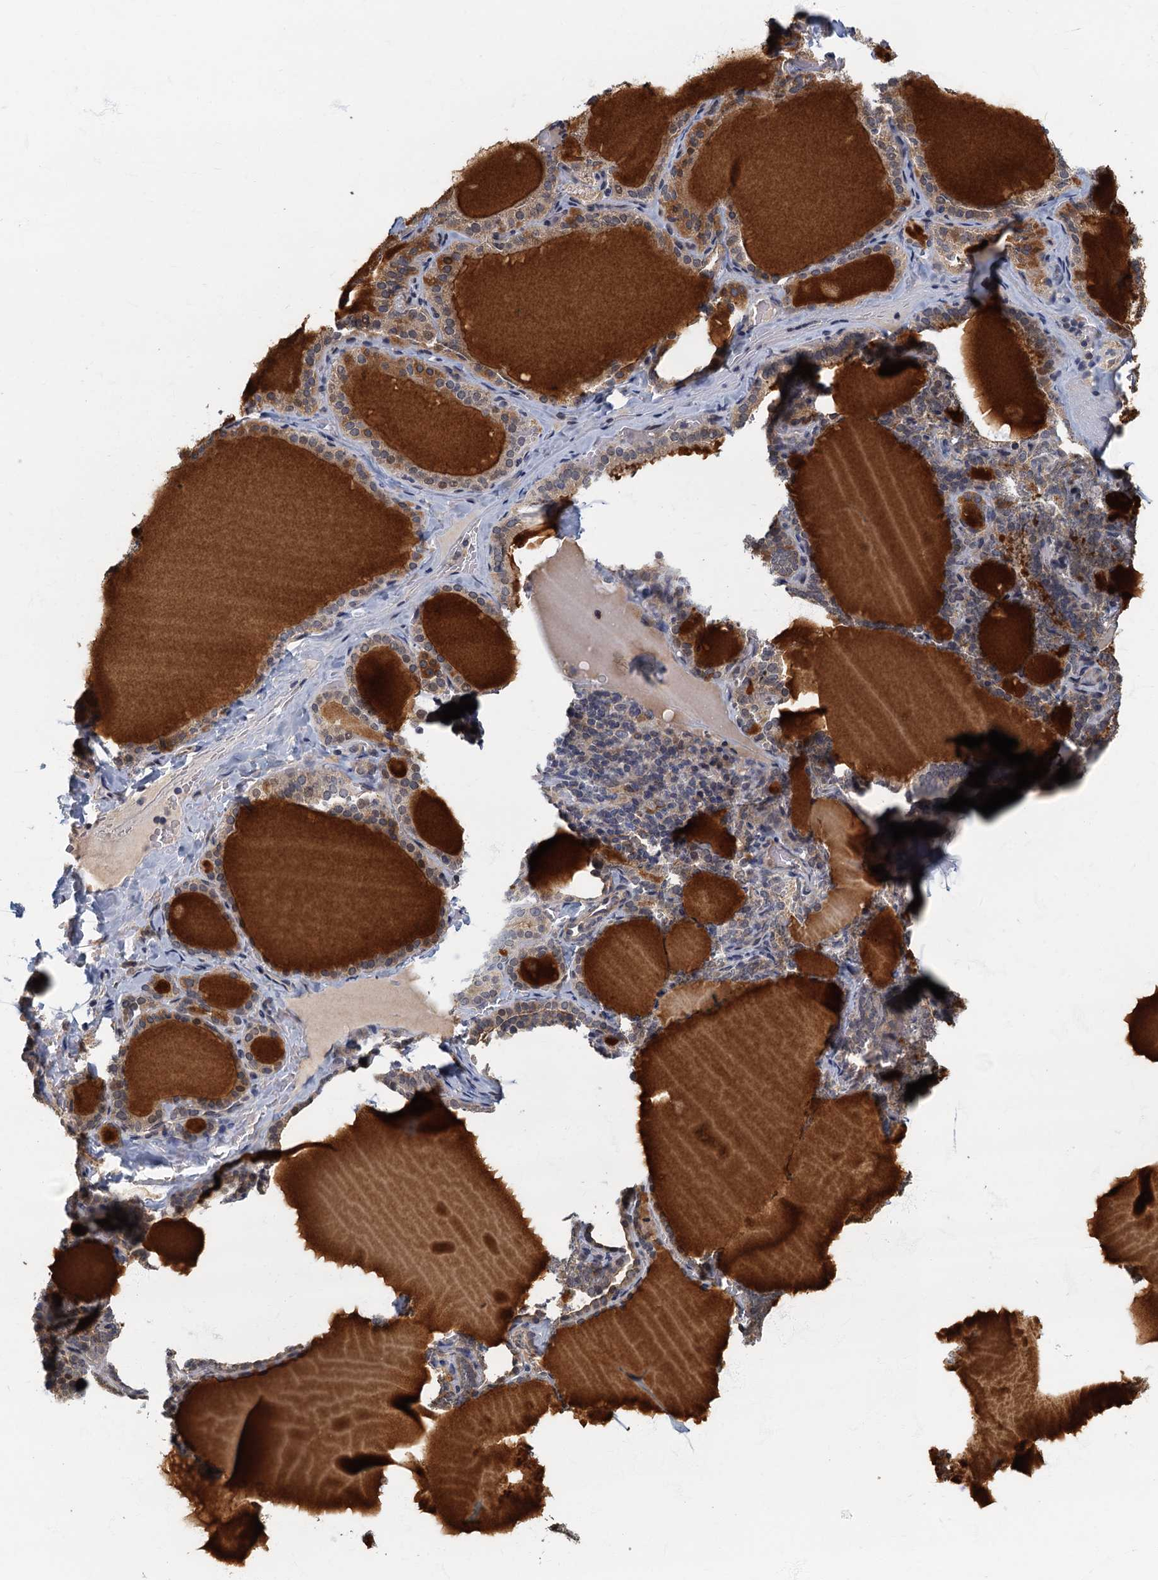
{"staining": {"intensity": "moderate", "quantity": "25%-75%", "location": "cytoplasmic/membranous"}, "tissue": "thyroid gland", "cell_type": "Glandular cells", "image_type": "normal", "snomed": [{"axis": "morphology", "description": "Normal tissue, NOS"}, {"axis": "topography", "description": "Thyroid gland"}], "caption": "Protein expression analysis of benign thyroid gland exhibits moderate cytoplasmic/membranous expression in about 25%-75% of glandular cells. The staining was performed using DAB (3,3'-diaminobenzidine) to visualize the protein expression in brown, while the nuclei were stained in blue with hematoxylin (Magnification: 20x).", "gene": "CKAP2L", "patient": {"sex": "female", "age": 39}}